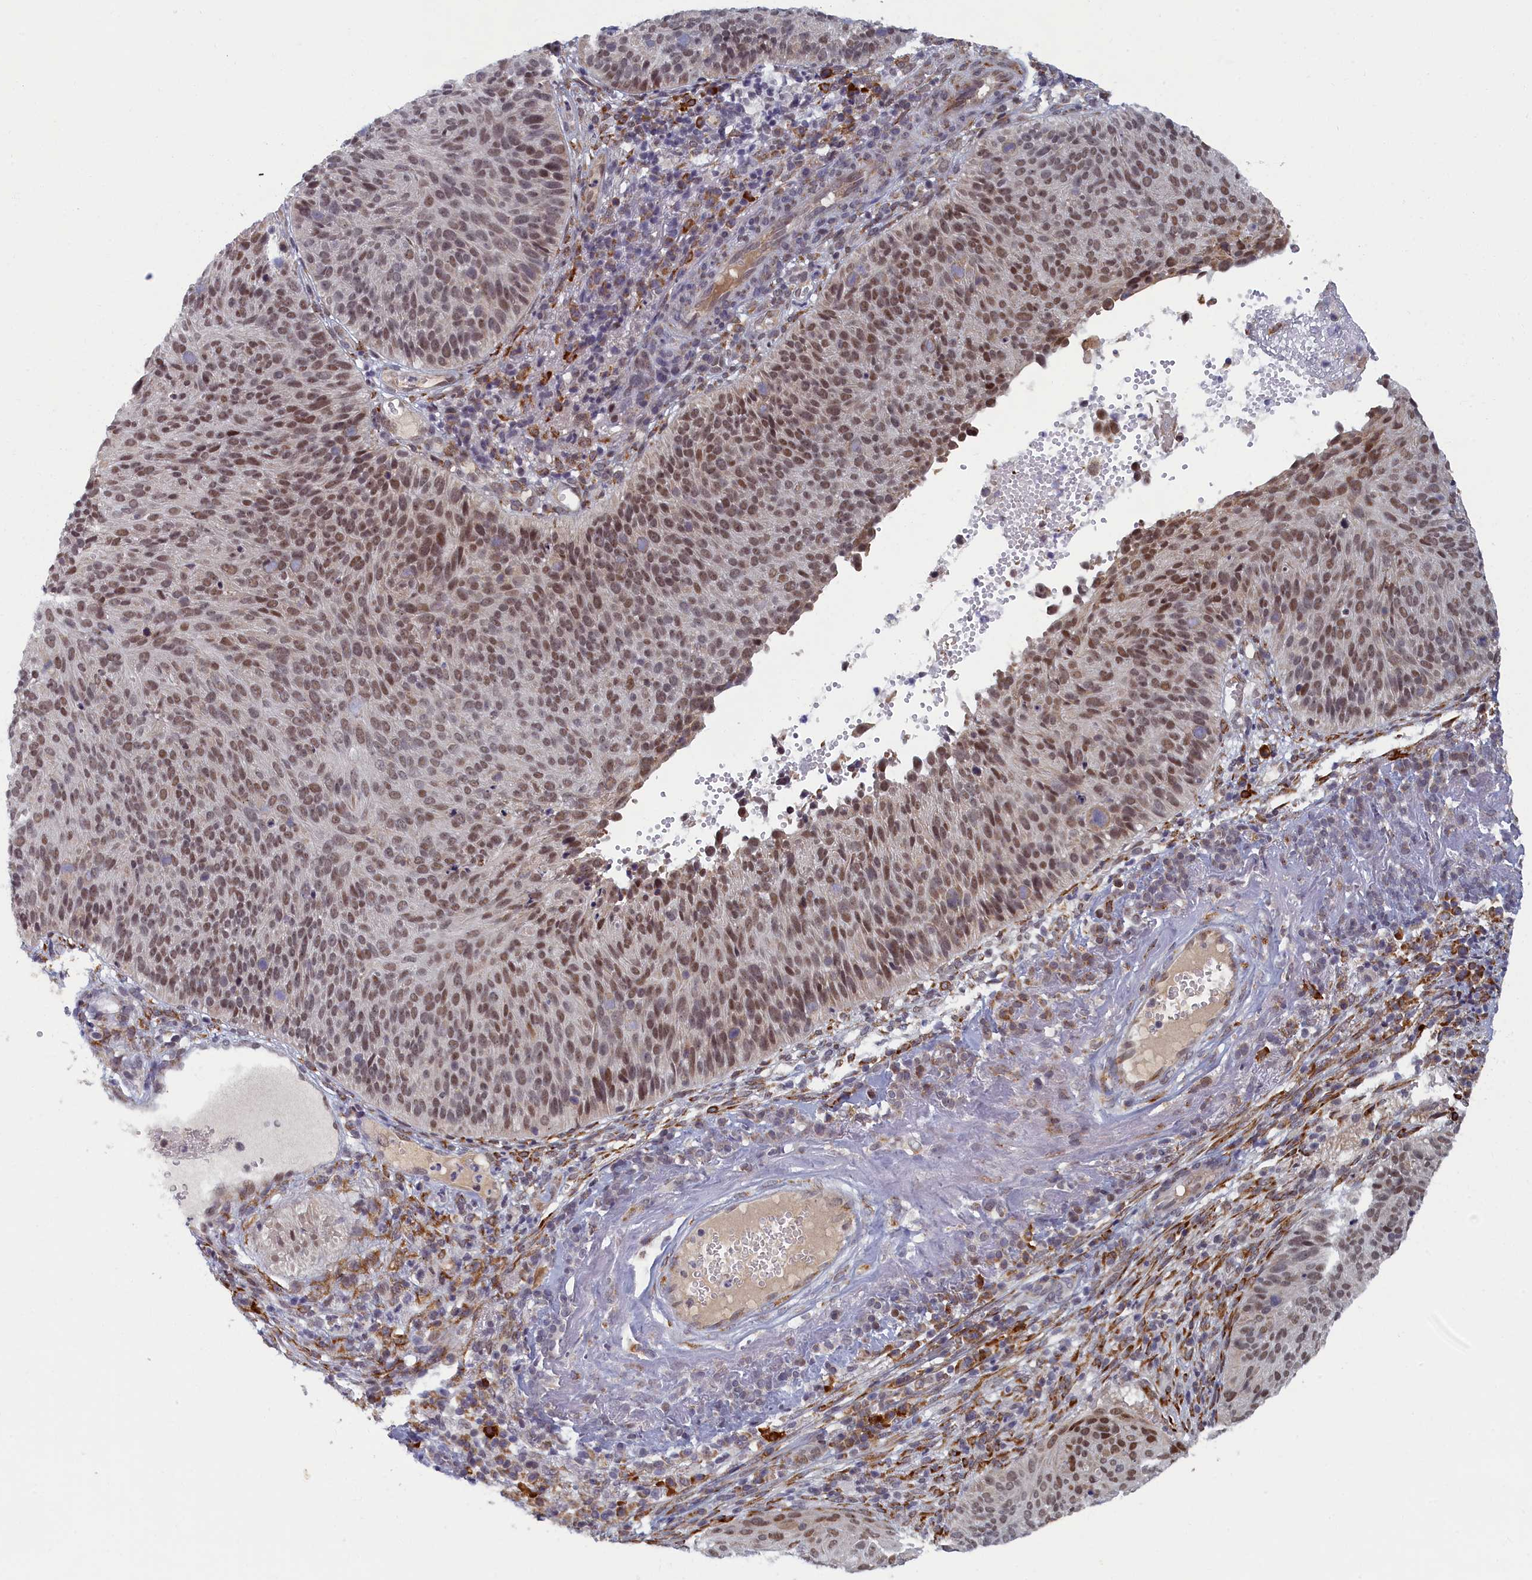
{"staining": {"intensity": "moderate", "quantity": ">75%", "location": "nuclear"}, "tissue": "cervical cancer", "cell_type": "Tumor cells", "image_type": "cancer", "snomed": [{"axis": "morphology", "description": "Squamous cell carcinoma, NOS"}, {"axis": "topography", "description": "Cervix"}], "caption": "IHC staining of cervical cancer (squamous cell carcinoma), which shows medium levels of moderate nuclear positivity in approximately >75% of tumor cells indicating moderate nuclear protein positivity. The staining was performed using DAB (3,3'-diaminobenzidine) (brown) for protein detection and nuclei were counterstained in hematoxylin (blue).", "gene": "DNAJC17", "patient": {"sex": "female", "age": 74}}